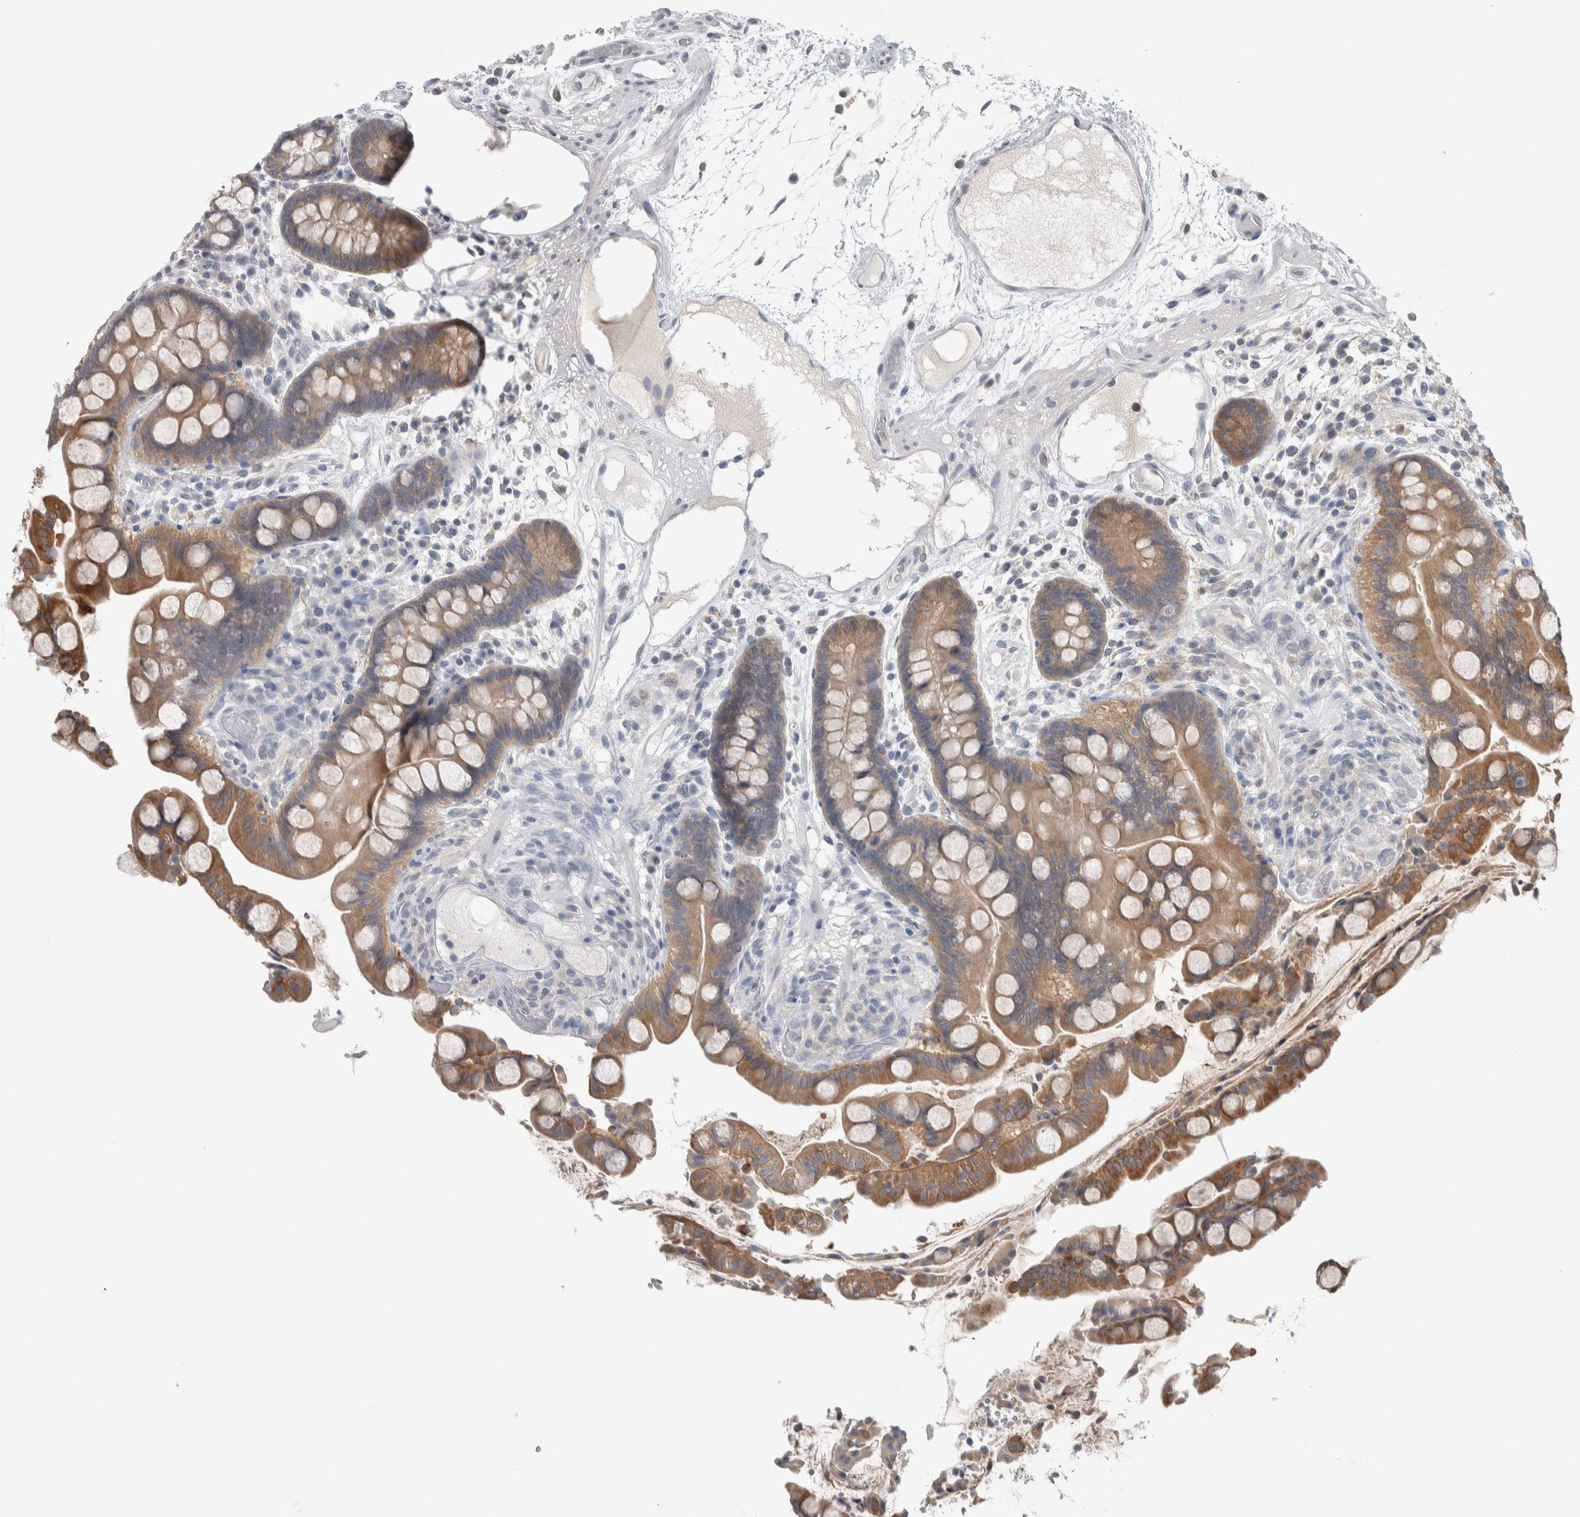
{"staining": {"intensity": "negative", "quantity": "none", "location": "none"}, "tissue": "colon", "cell_type": "Endothelial cells", "image_type": "normal", "snomed": [{"axis": "morphology", "description": "Normal tissue, NOS"}, {"axis": "topography", "description": "Colon"}], "caption": "IHC micrograph of unremarkable colon stained for a protein (brown), which demonstrates no staining in endothelial cells.", "gene": "HTATIP2", "patient": {"sex": "male", "age": 73}}